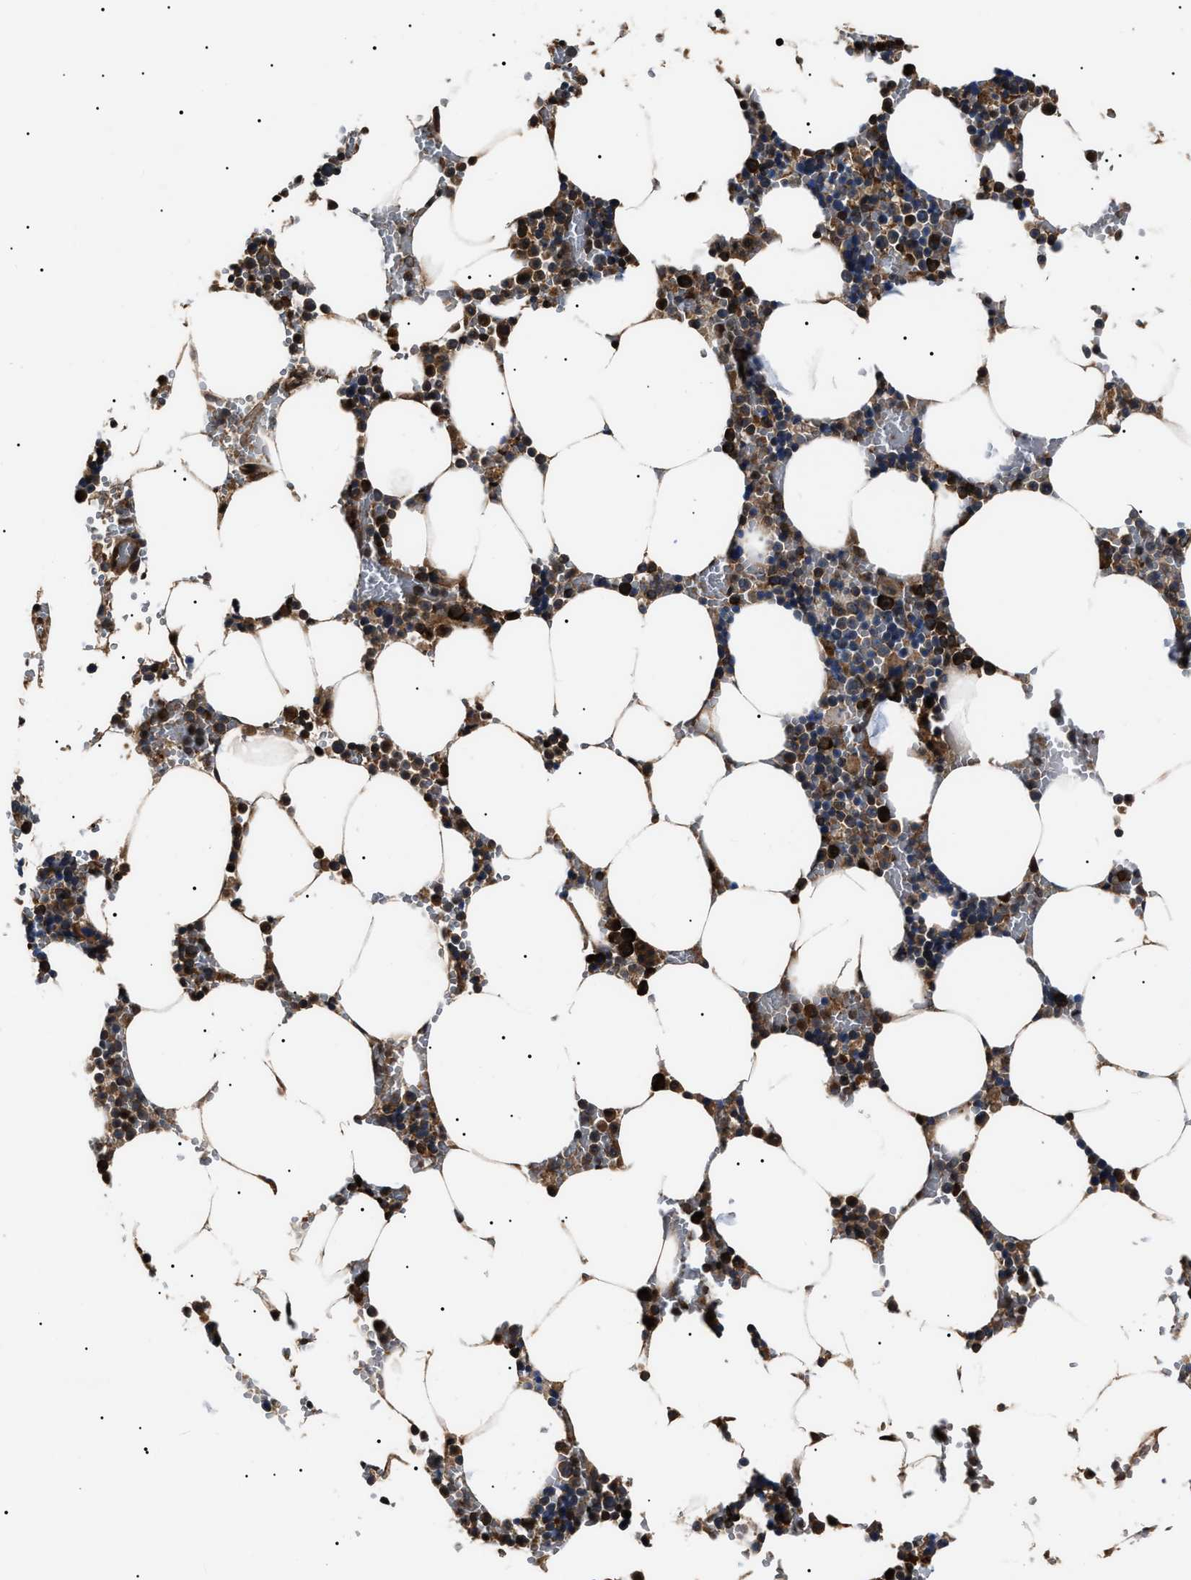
{"staining": {"intensity": "strong", "quantity": "25%-75%", "location": "cytoplasmic/membranous"}, "tissue": "bone marrow", "cell_type": "Hematopoietic cells", "image_type": "normal", "snomed": [{"axis": "morphology", "description": "Normal tissue, NOS"}, {"axis": "topography", "description": "Bone marrow"}], "caption": "The image demonstrates a brown stain indicating the presence of a protein in the cytoplasmic/membranous of hematopoietic cells in bone marrow. (DAB IHC with brightfield microscopy, high magnification).", "gene": "CCT8", "patient": {"sex": "male", "age": 70}}